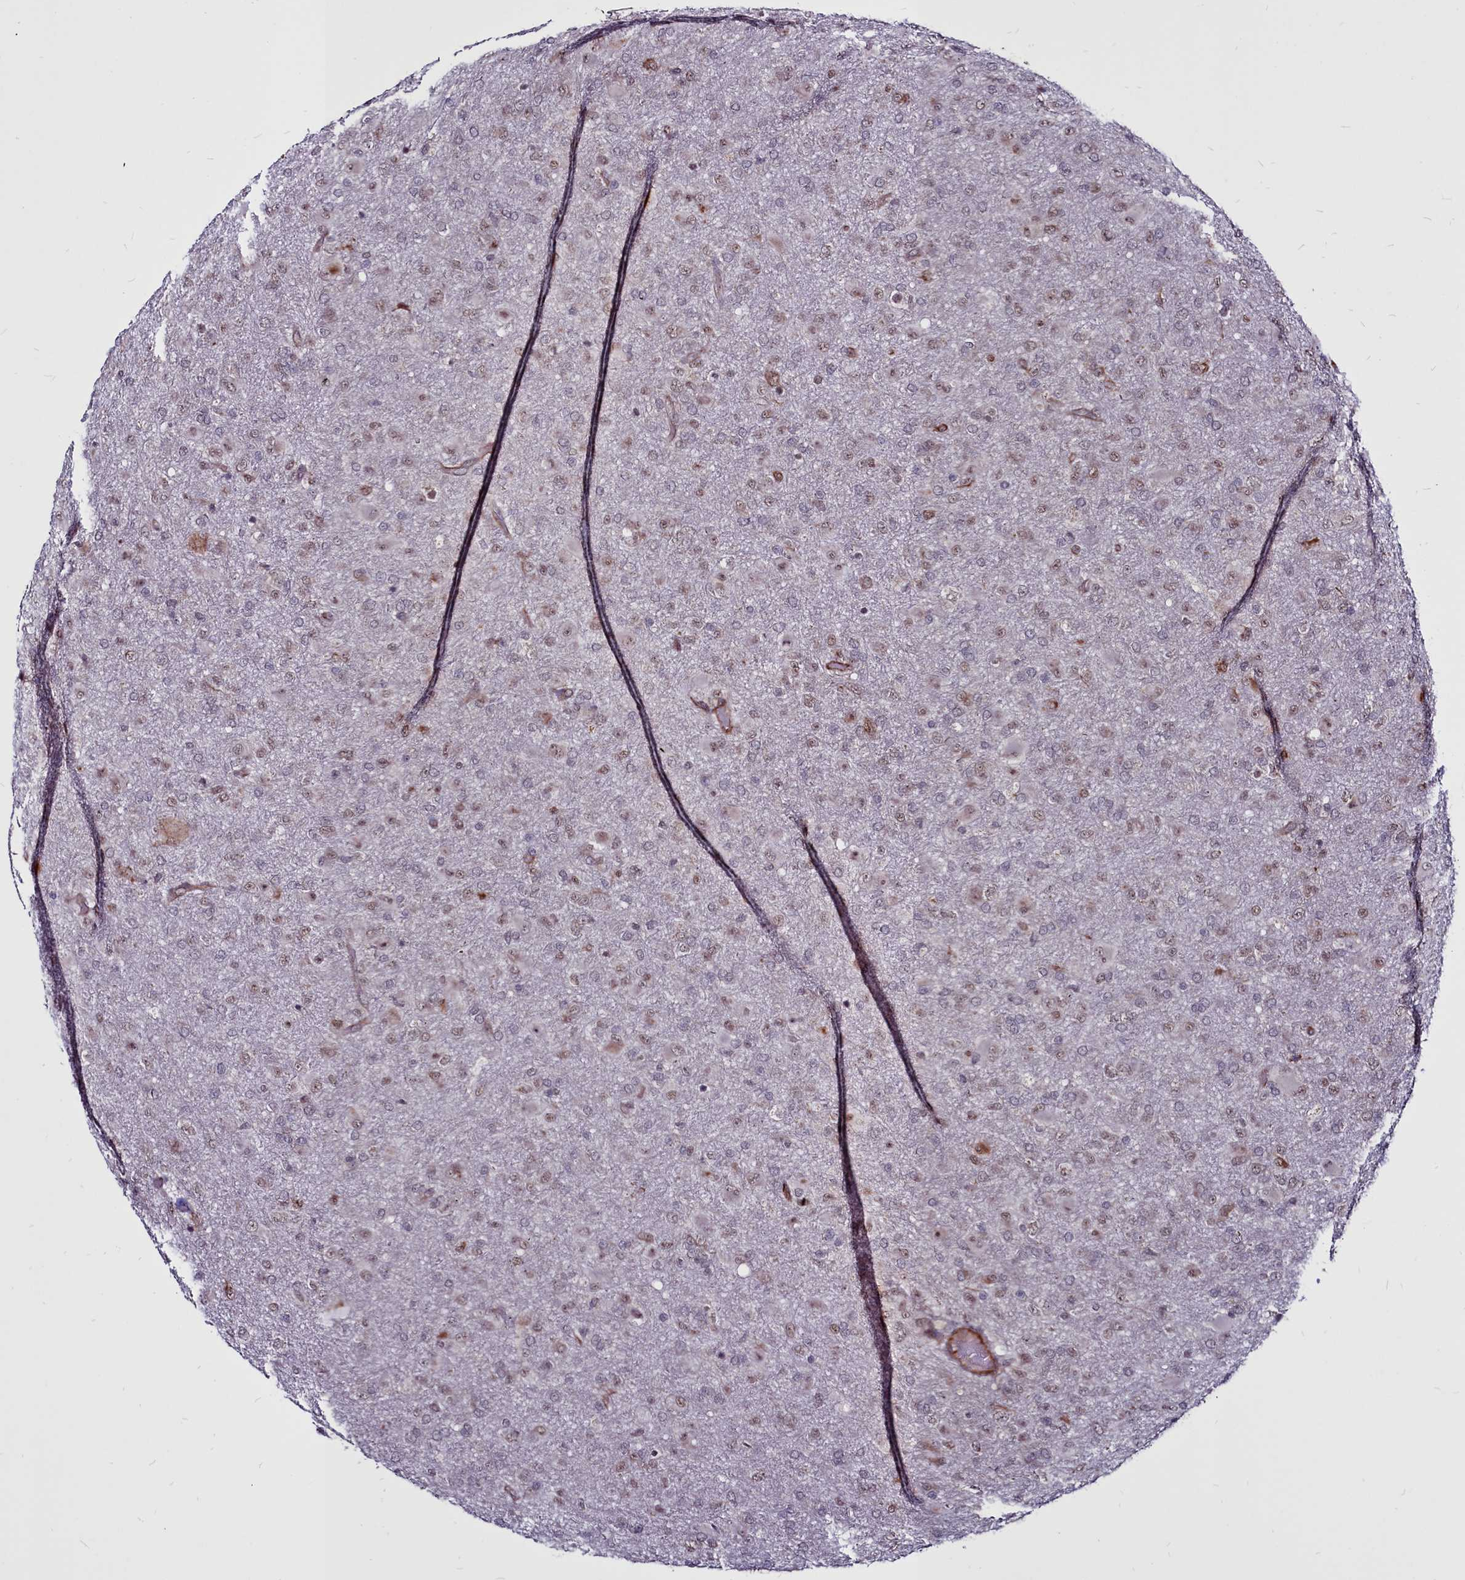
{"staining": {"intensity": "weak", "quantity": "<25%", "location": "nuclear"}, "tissue": "glioma", "cell_type": "Tumor cells", "image_type": "cancer", "snomed": [{"axis": "morphology", "description": "Glioma, malignant, Low grade"}, {"axis": "topography", "description": "Brain"}], "caption": "DAB immunohistochemical staining of human glioma shows no significant expression in tumor cells. The staining was performed using DAB to visualize the protein expression in brown, while the nuclei were stained in blue with hematoxylin (Magnification: 20x).", "gene": "CLK3", "patient": {"sex": "male", "age": 65}}